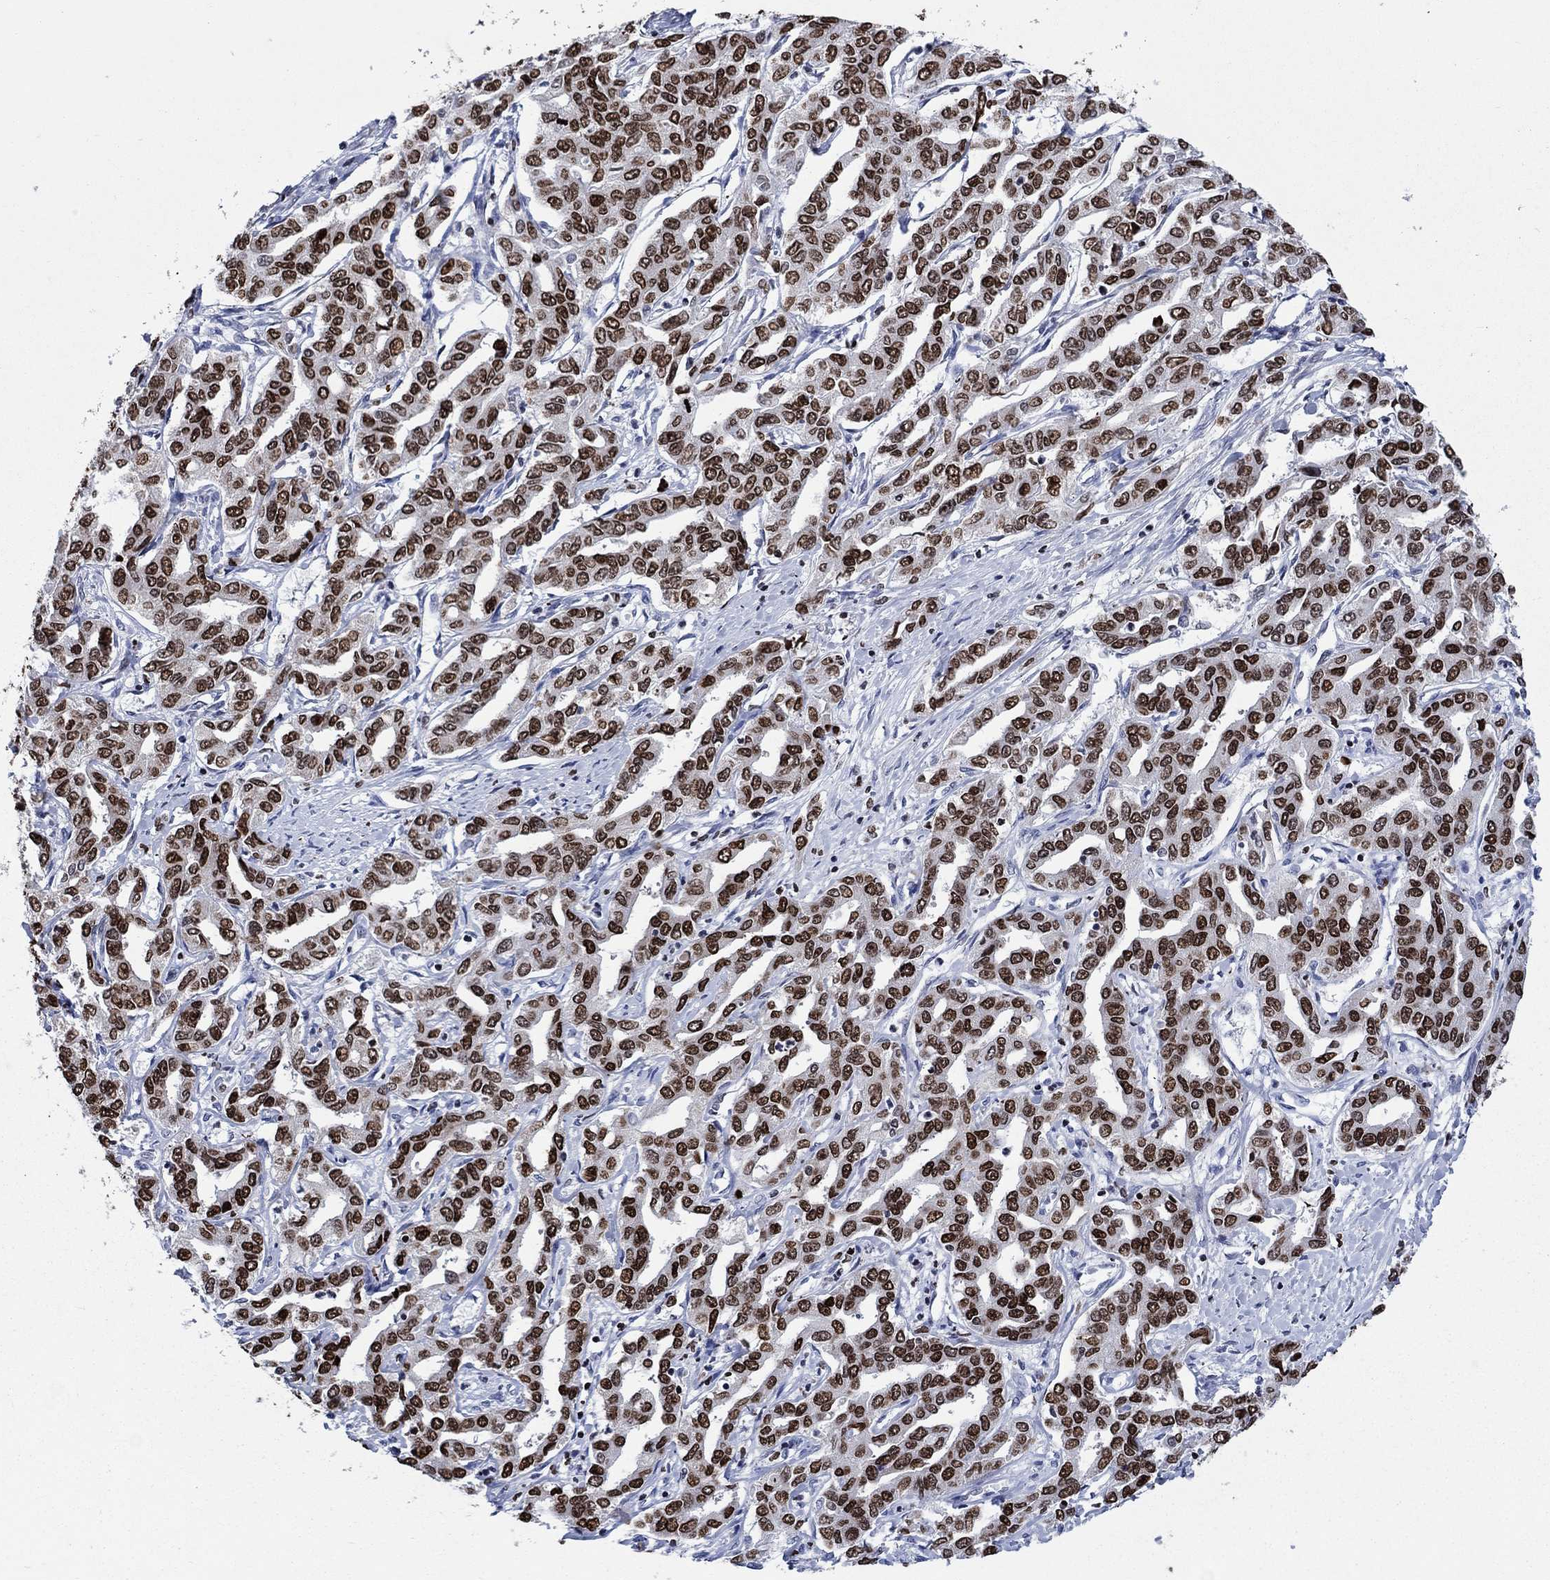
{"staining": {"intensity": "strong", "quantity": "25%-75%", "location": "nuclear"}, "tissue": "liver cancer", "cell_type": "Tumor cells", "image_type": "cancer", "snomed": [{"axis": "morphology", "description": "Cholangiocarcinoma"}, {"axis": "topography", "description": "Liver"}], "caption": "A micrograph of liver cancer stained for a protein demonstrates strong nuclear brown staining in tumor cells.", "gene": "HMGA1", "patient": {"sex": "male", "age": 59}}